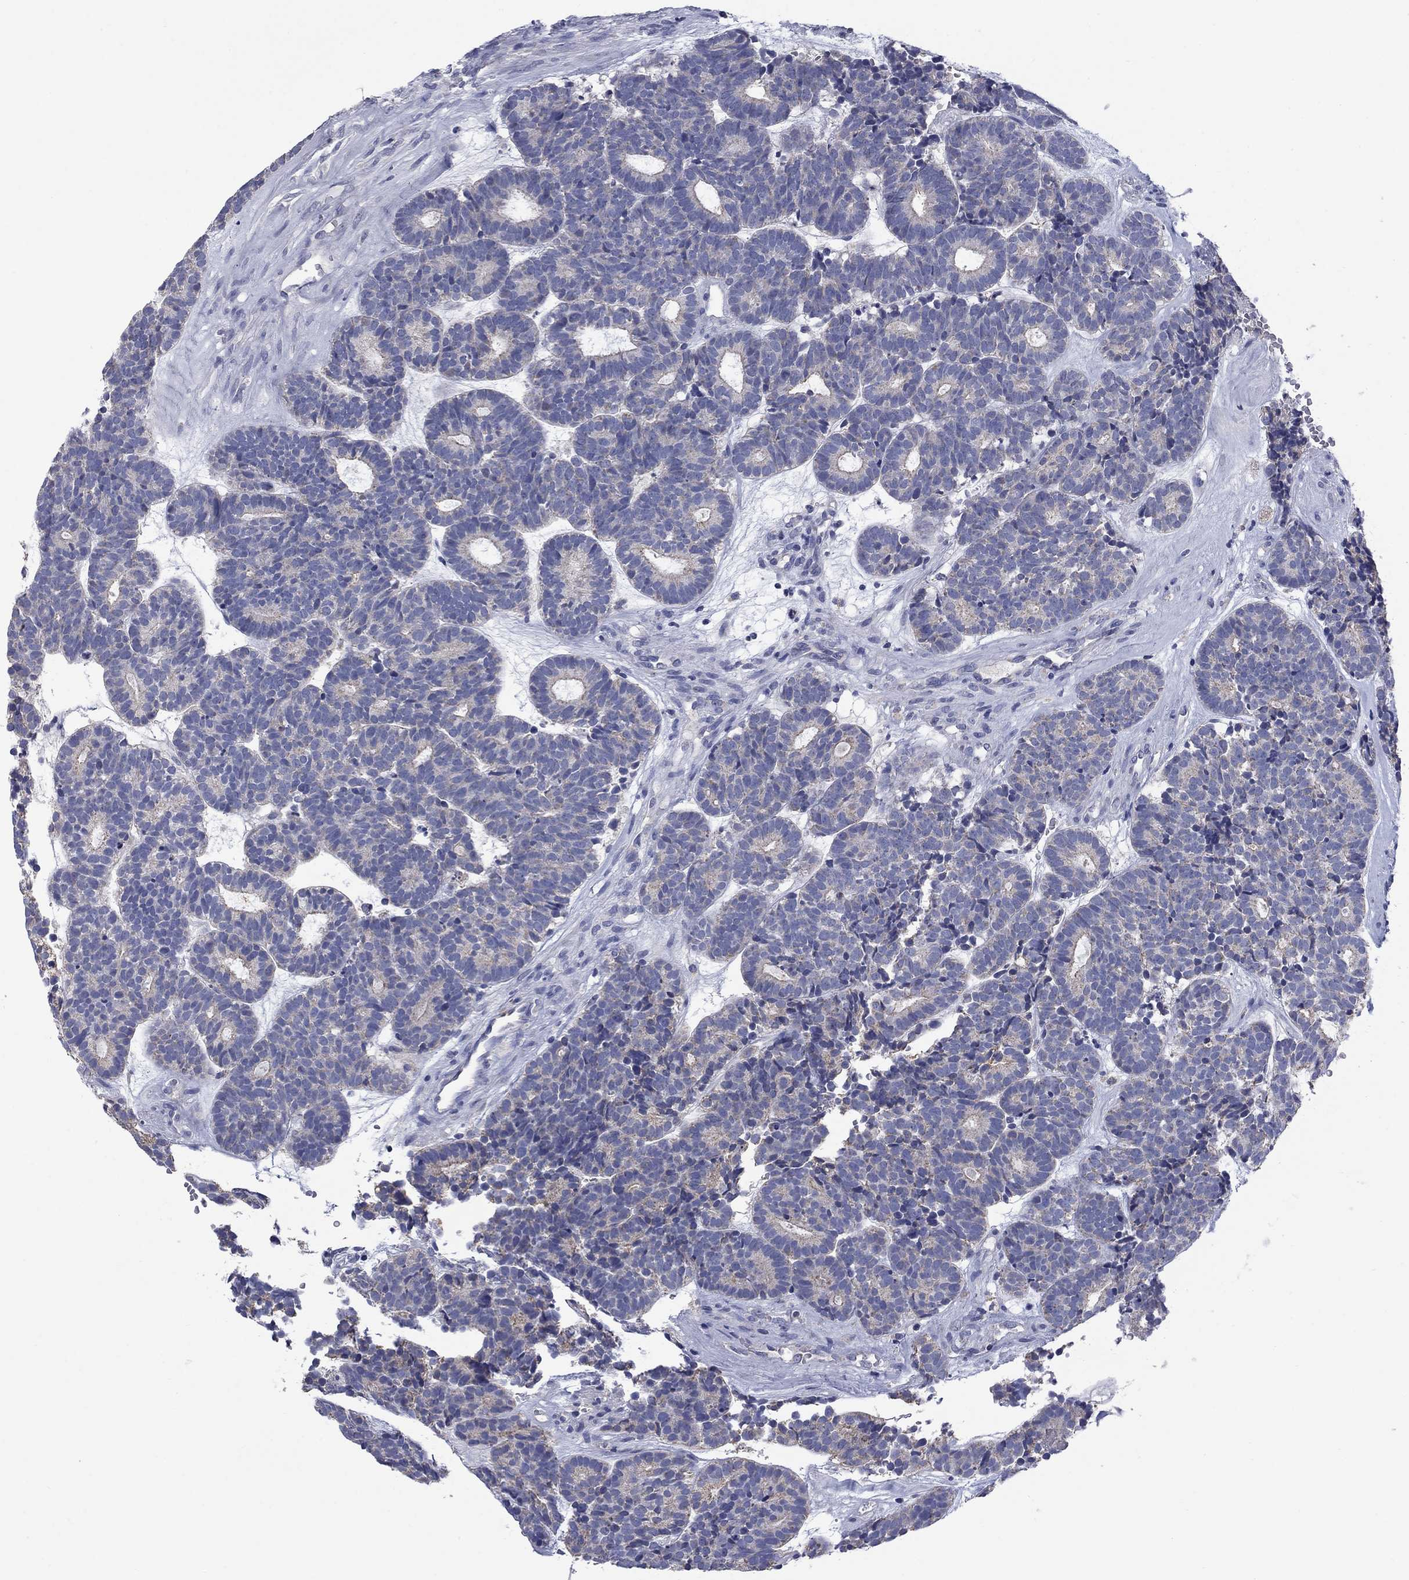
{"staining": {"intensity": "negative", "quantity": "none", "location": "none"}, "tissue": "head and neck cancer", "cell_type": "Tumor cells", "image_type": "cancer", "snomed": [{"axis": "morphology", "description": "Adenocarcinoma, NOS"}, {"axis": "topography", "description": "Head-Neck"}], "caption": "This is a photomicrograph of immunohistochemistry (IHC) staining of head and neck cancer (adenocarcinoma), which shows no staining in tumor cells.", "gene": "FRK", "patient": {"sex": "female", "age": 81}}